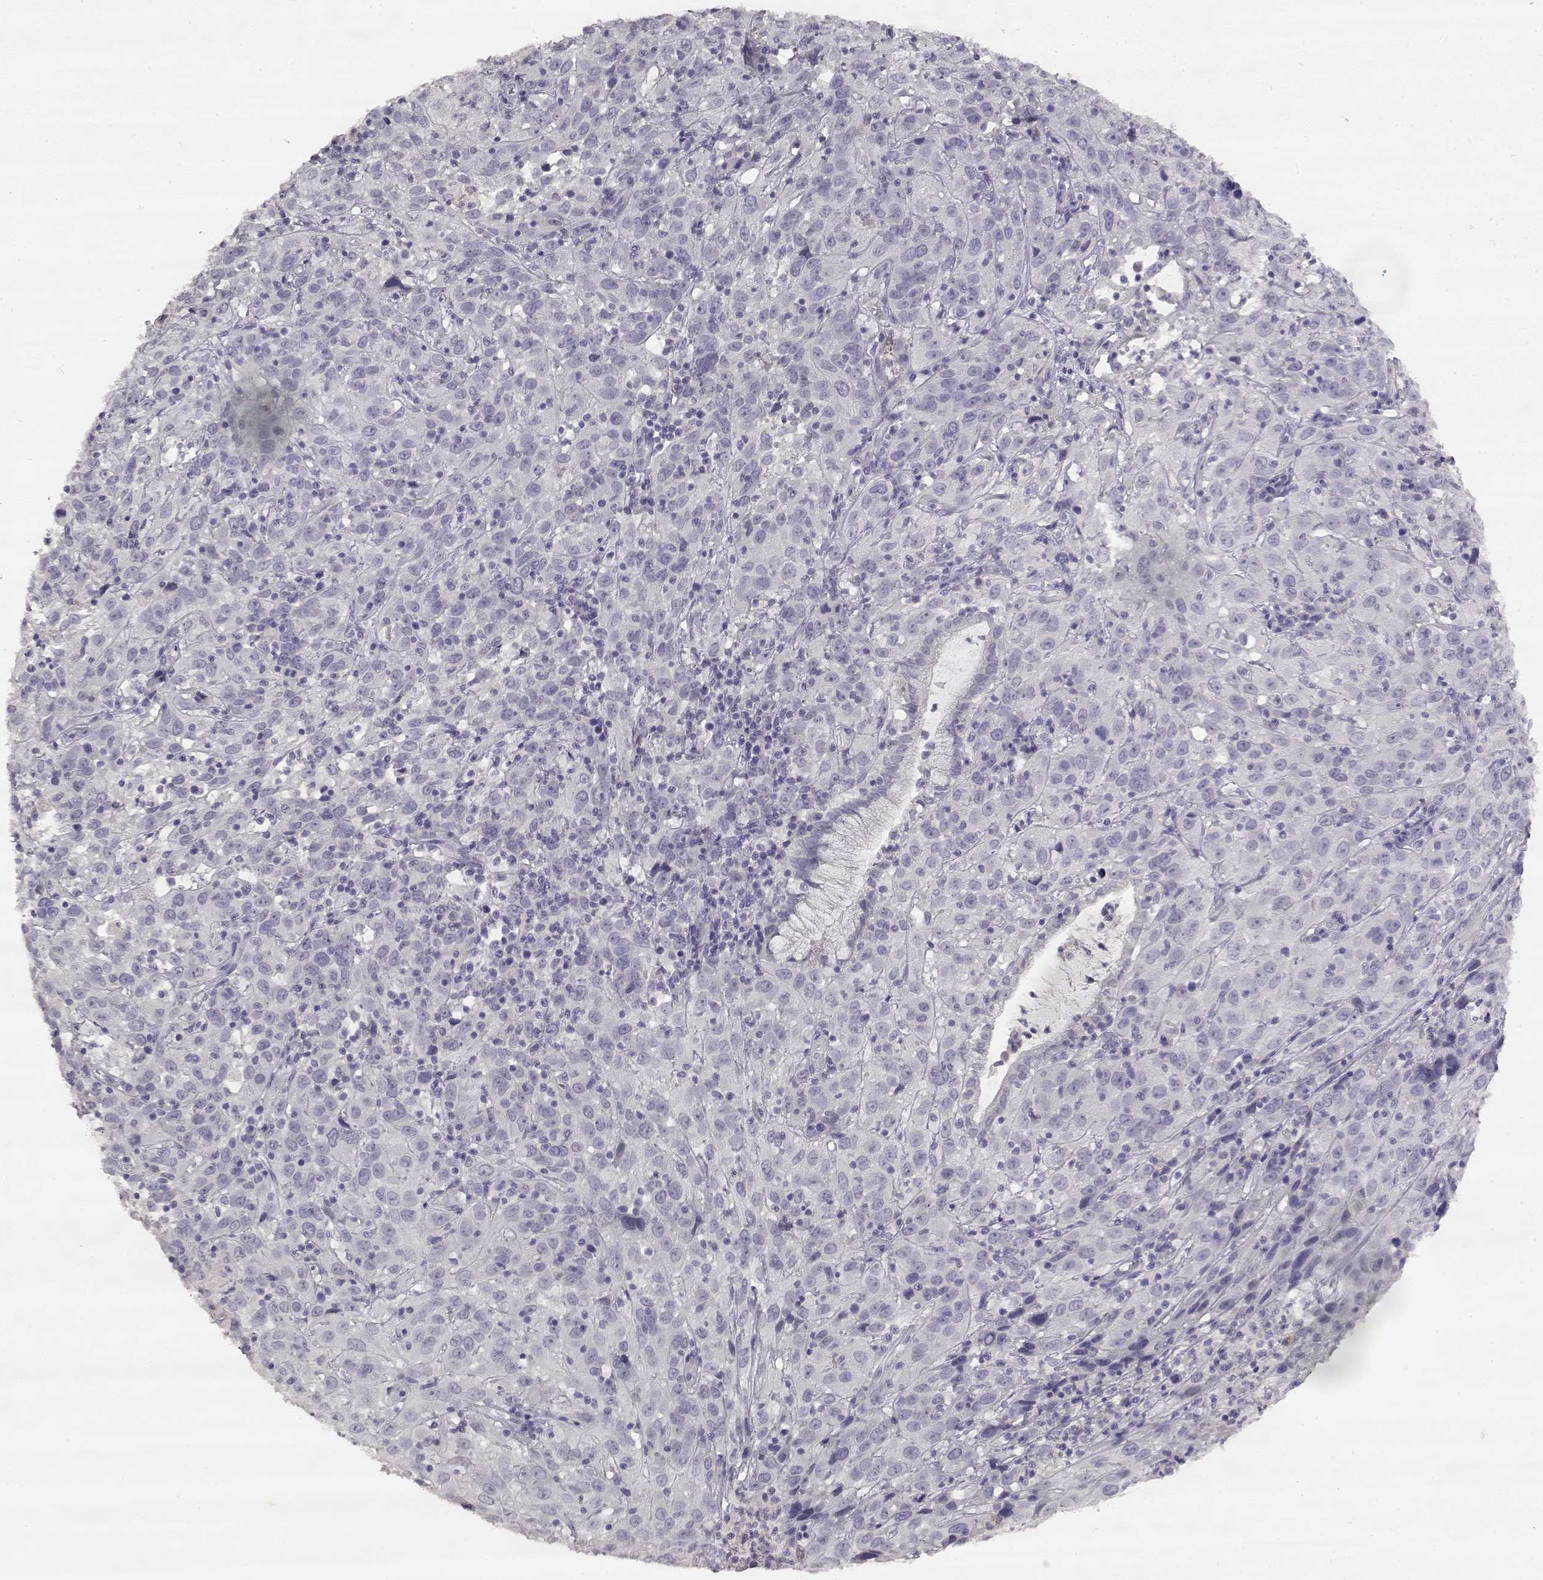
{"staining": {"intensity": "negative", "quantity": "none", "location": "none"}, "tissue": "cervical cancer", "cell_type": "Tumor cells", "image_type": "cancer", "snomed": [{"axis": "morphology", "description": "Squamous cell carcinoma, NOS"}, {"axis": "topography", "description": "Cervix"}], "caption": "Tumor cells are negative for brown protein staining in squamous cell carcinoma (cervical).", "gene": "TPH2", "patient": {"sex": "female", "age": 32}}